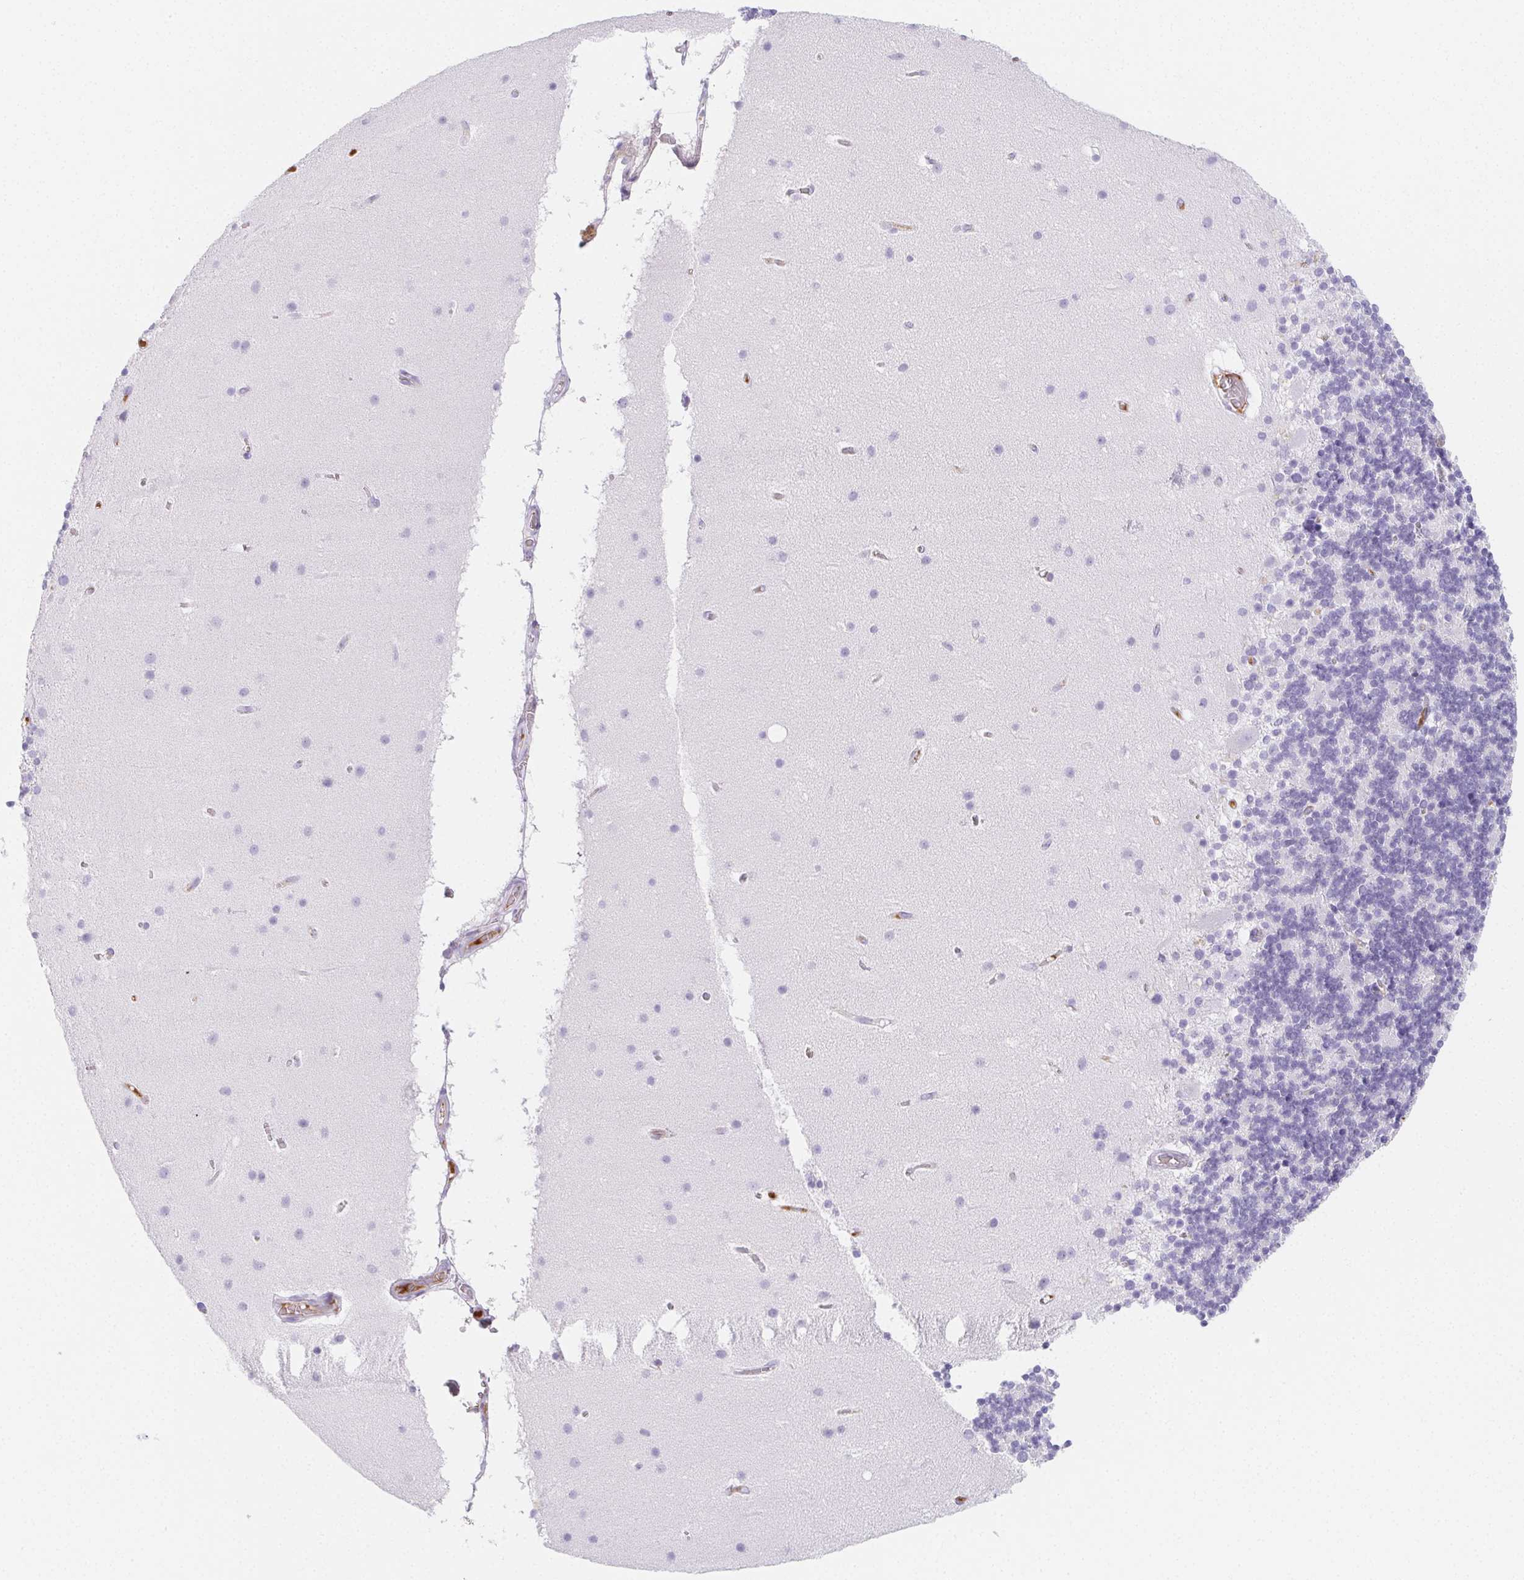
{"staining": {"intensity": "negative", "quantity": "none", "location": "none"}, "tissue": "cerebellum", "cell_type": "Cells in granular layer", "image_type": "normal", "snomed": [{"axis": "morphology", "description": "Normal tissue, NOS"}, {"axis": "topography", "description": "Cerebellum"}], "caption": "This is an immunohistochemistry micrograph of unremarkable human cerebellum. There is no expression in cells in granular layer.", "gene": "ITIH2", "patient": {"sex": "male", "age": 70}}